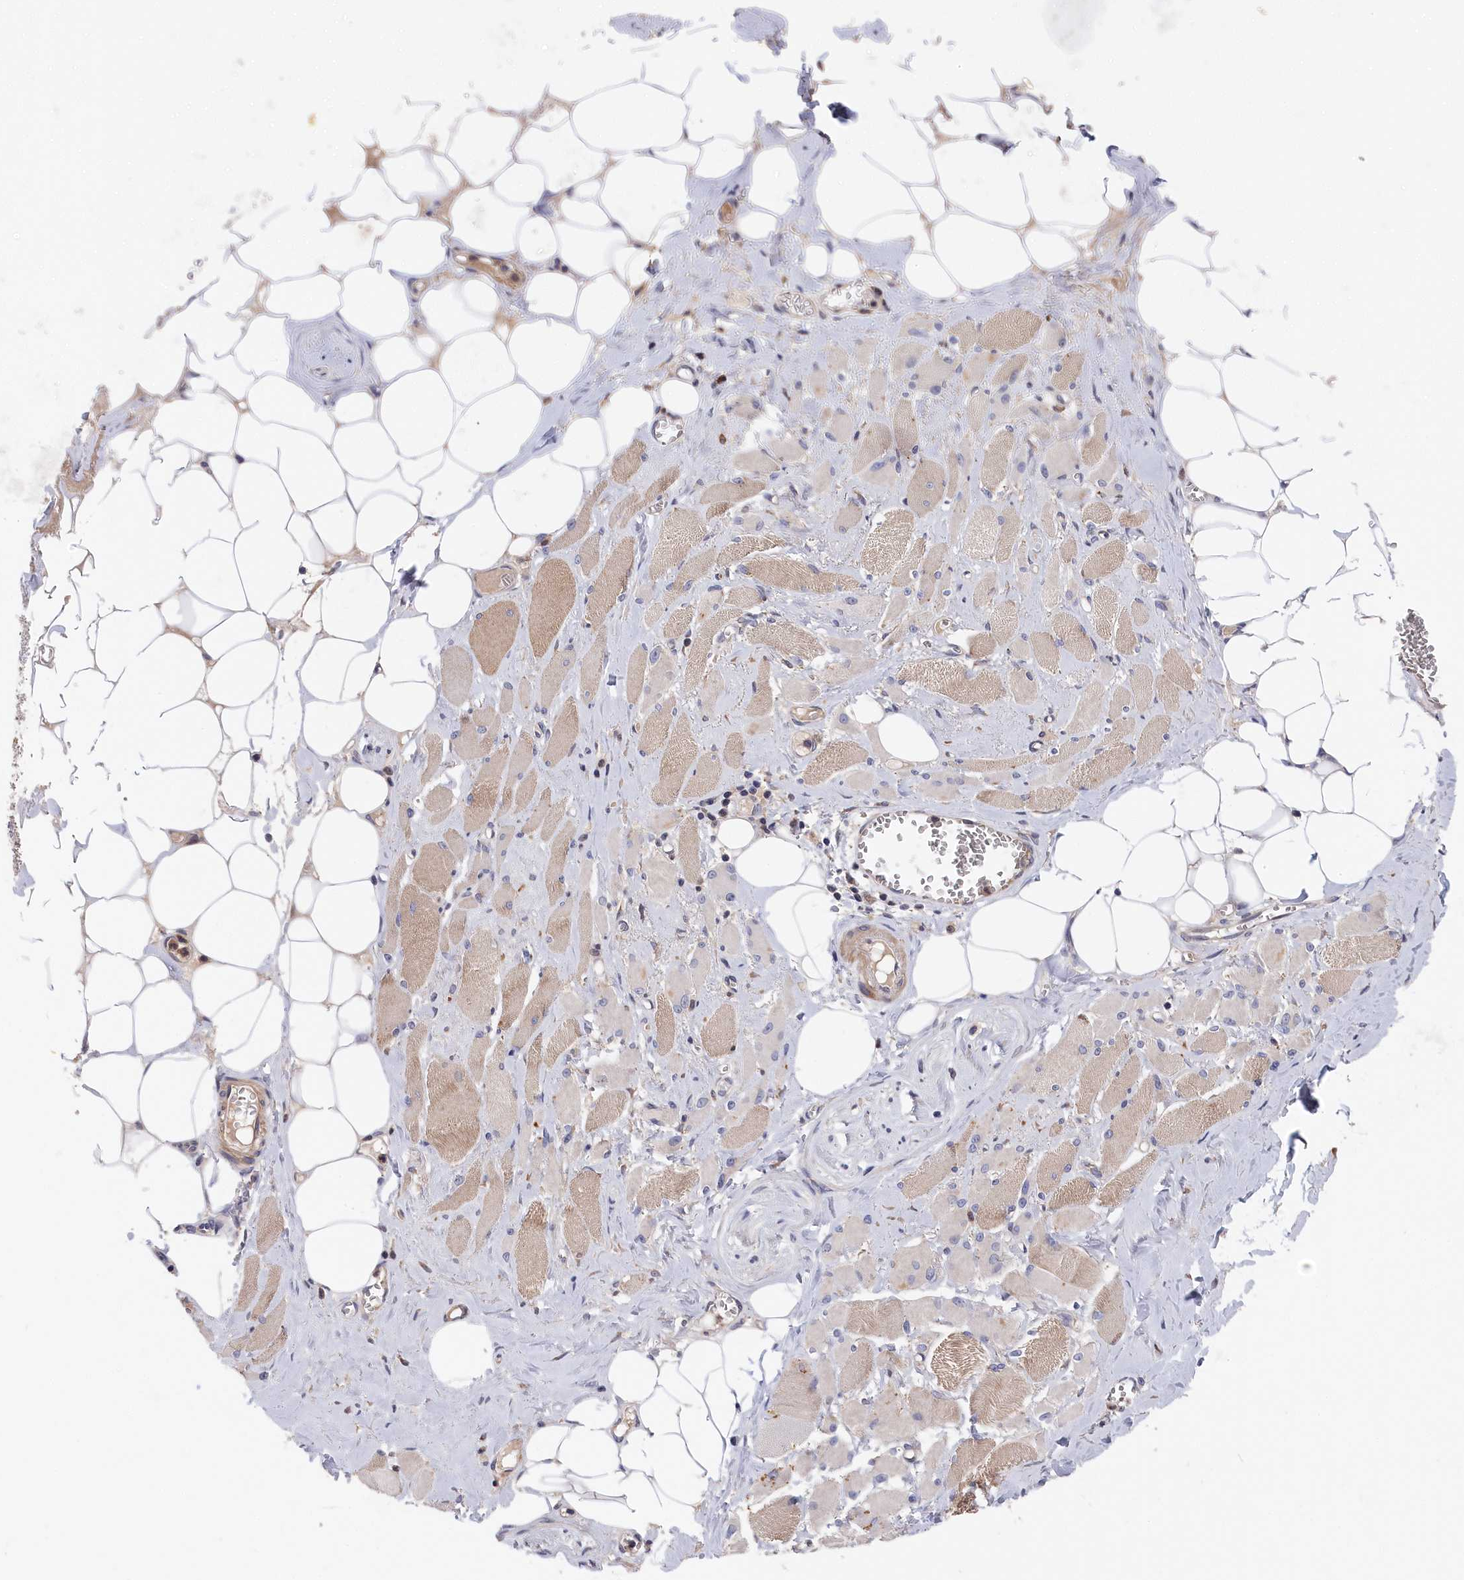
{"staining": {"intensity": "moderate", "quantity": "25%-75%", "location": "cytoplasmic/membranous"}, "tissue": "skeletal muscle", "cell_type": "Myocytes", "image_type": "normal", "snomed": [{"axis": "morphology", "description": "Normal tissue, NOS"}, {"axis": "morphology", "description": "Basal cell carcinoma"}, {"axis": "topography", "description": "Skeletal muscle"}], "caption": "Normal skeletal muscle shows moderate cytoplasmic/membranous staining in about 25%-75% of myocytes, visualized by immunohistochemistry.", "gene": "CYB5D2", "patient": {"sex": "female", "age": 64}}